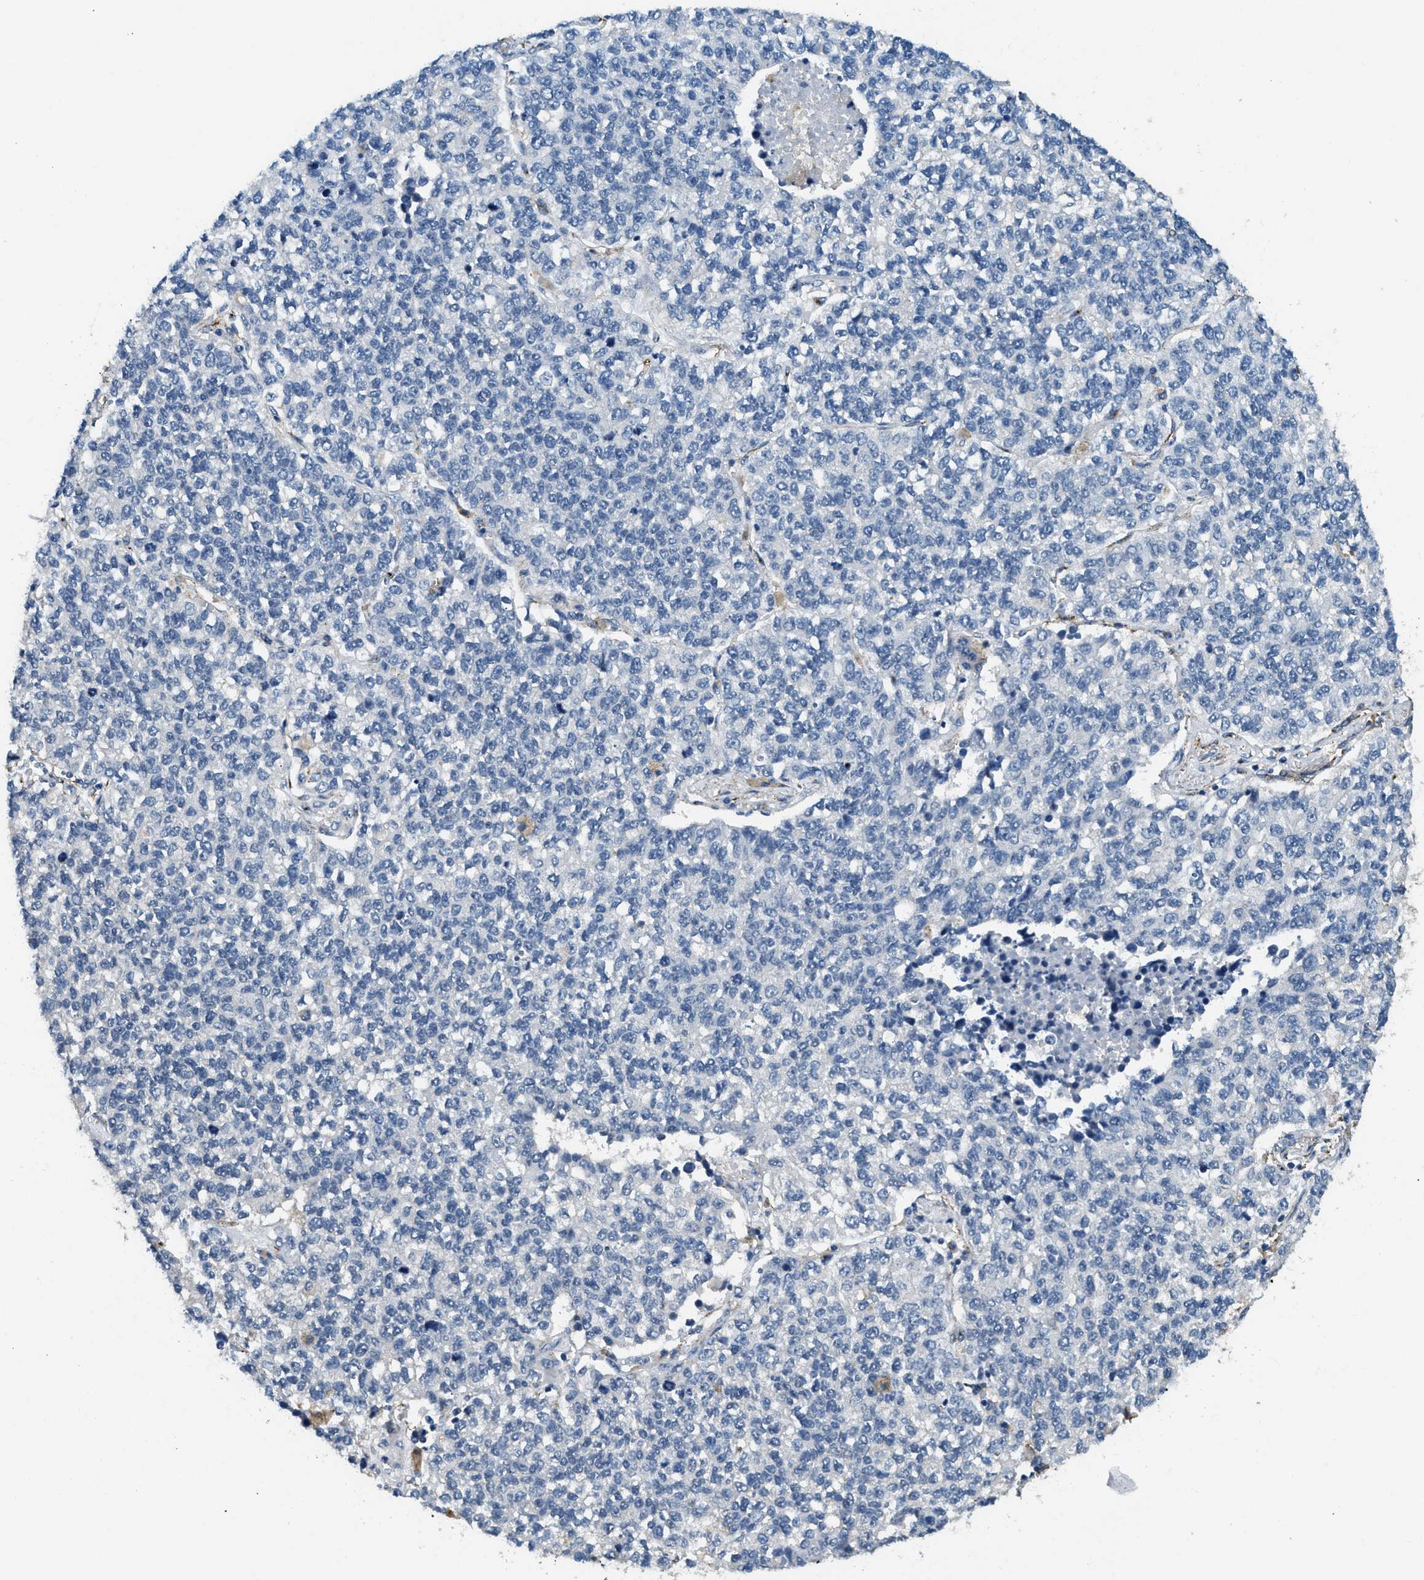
{"staining": {"intensity": "negative", "quantity": "none", "location": "none"}, "tissue": "lung cancer", "cell_type": "Tumor cells", "image_type": "cancer", "snomed": [{"axis": "morphology", "description": "Adenocarcinoma, NOS"}, {"axis": "topography", "description": "Lung"}], "caption": "Immunohistochemistry (IHC) histopathology image of neoplastic tissue: lung cancer (adenocarcinoma) stained with DAB exhibits no significant protein positivity in tumor cells.", "gene": "LRP1", "patient": {"sex": "male", "age": 49}}